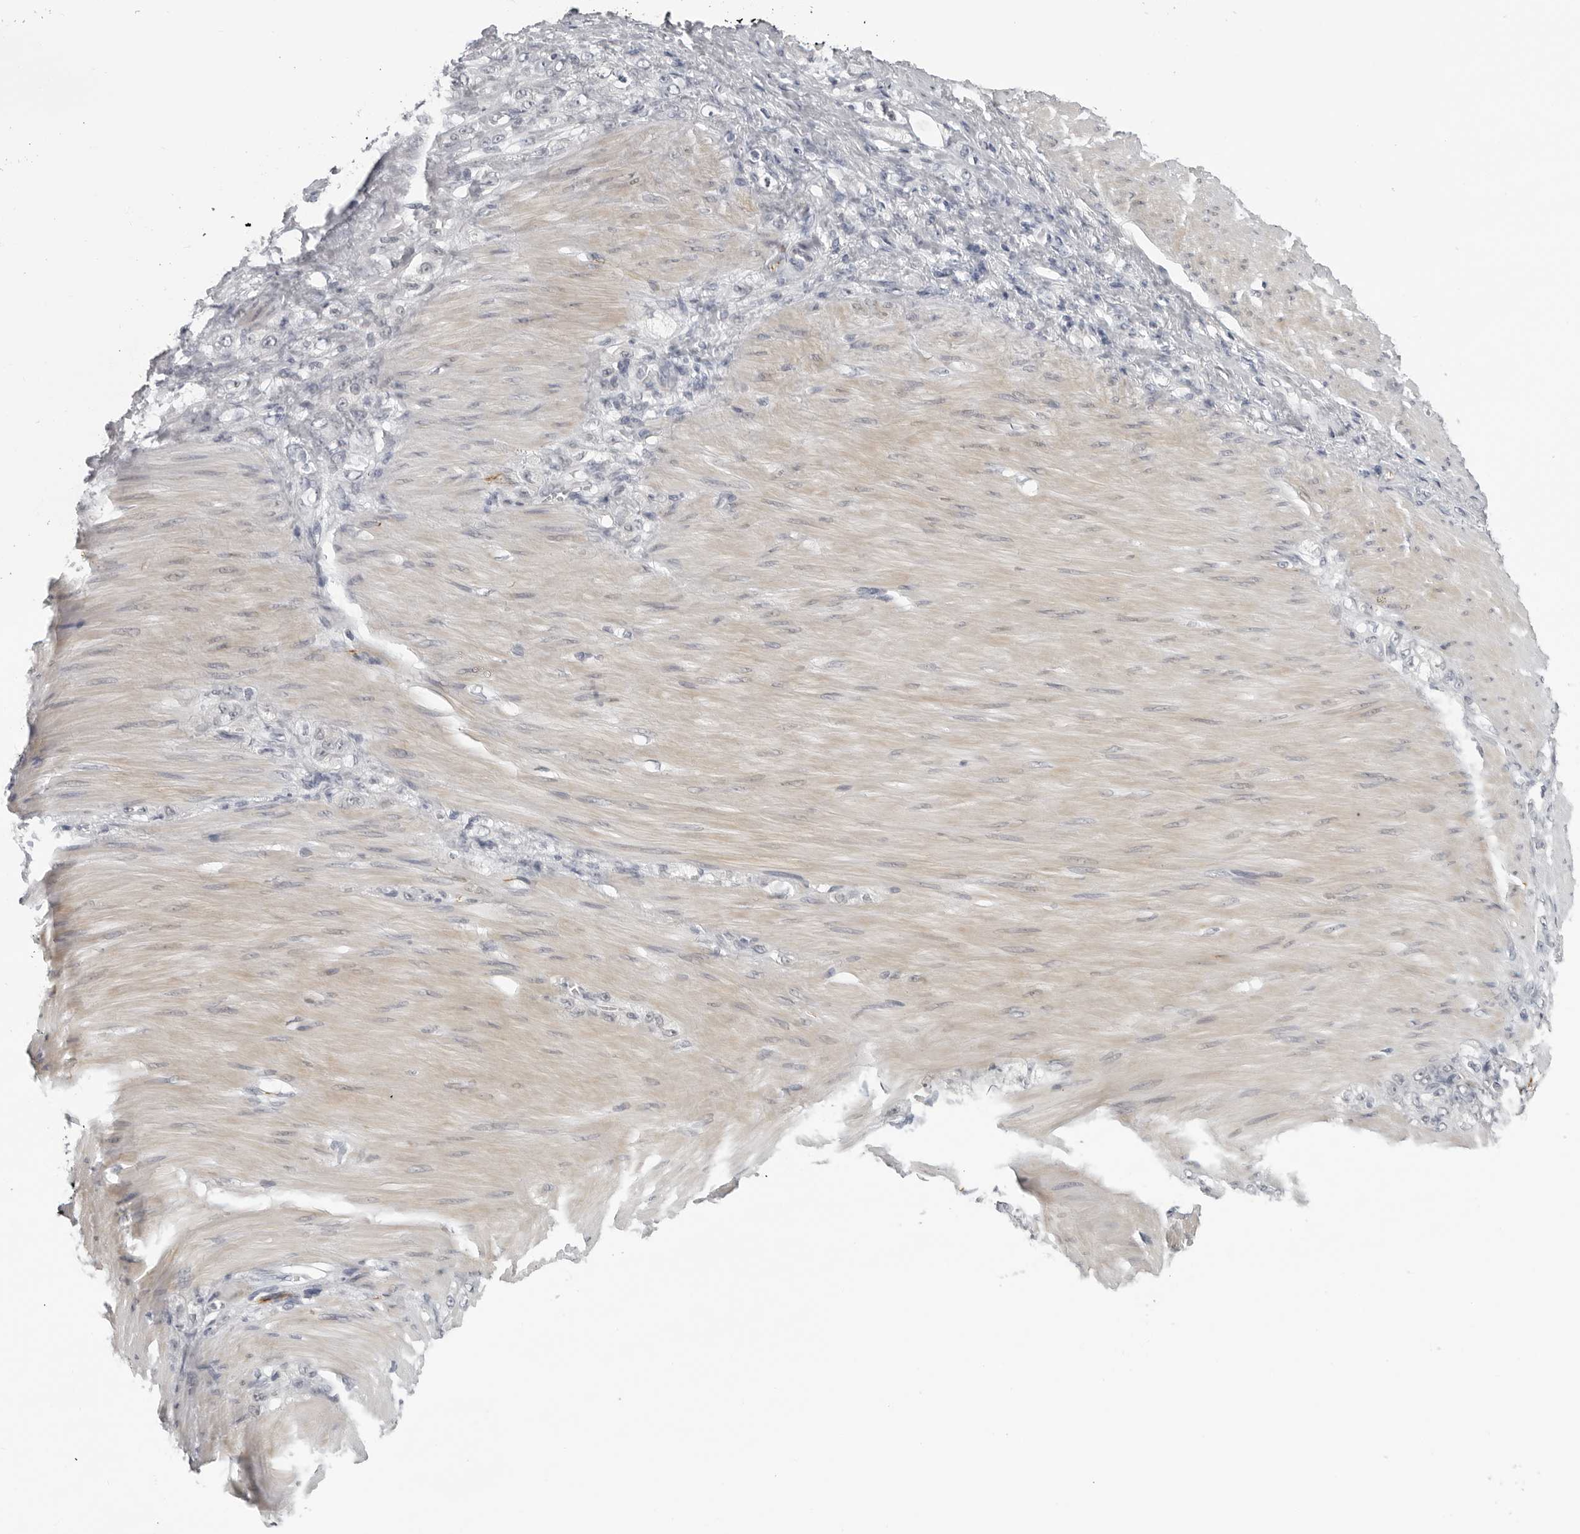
{"staining": {"intensity": "negative", "quantity": "none", "location": "none"}, "tissue": "stomach cancer", "cell_type": "Tumor cells", "image_type": "cancer", "snomed": [{"axis": "morphology", "description": "Normal tissue, NOS"}, {"axis": "morphology", "description": "Adenocarcinoma, NOS"}, {"axis": "topography", "description": "Stomach"}], "caption": "Immunohistochemical staining of stomach adenocarcinoma reveals no significant positivity in tumor cells. (Stains: DAB (3,3'-diaminobenzidine) immunohistochemistry (IHC) with hematoxylin counter stain, Microscopy: brightfield microscopy at high magnification).", "gene": "OPLAH", "patient": {"sex": "male", "age": 82}}